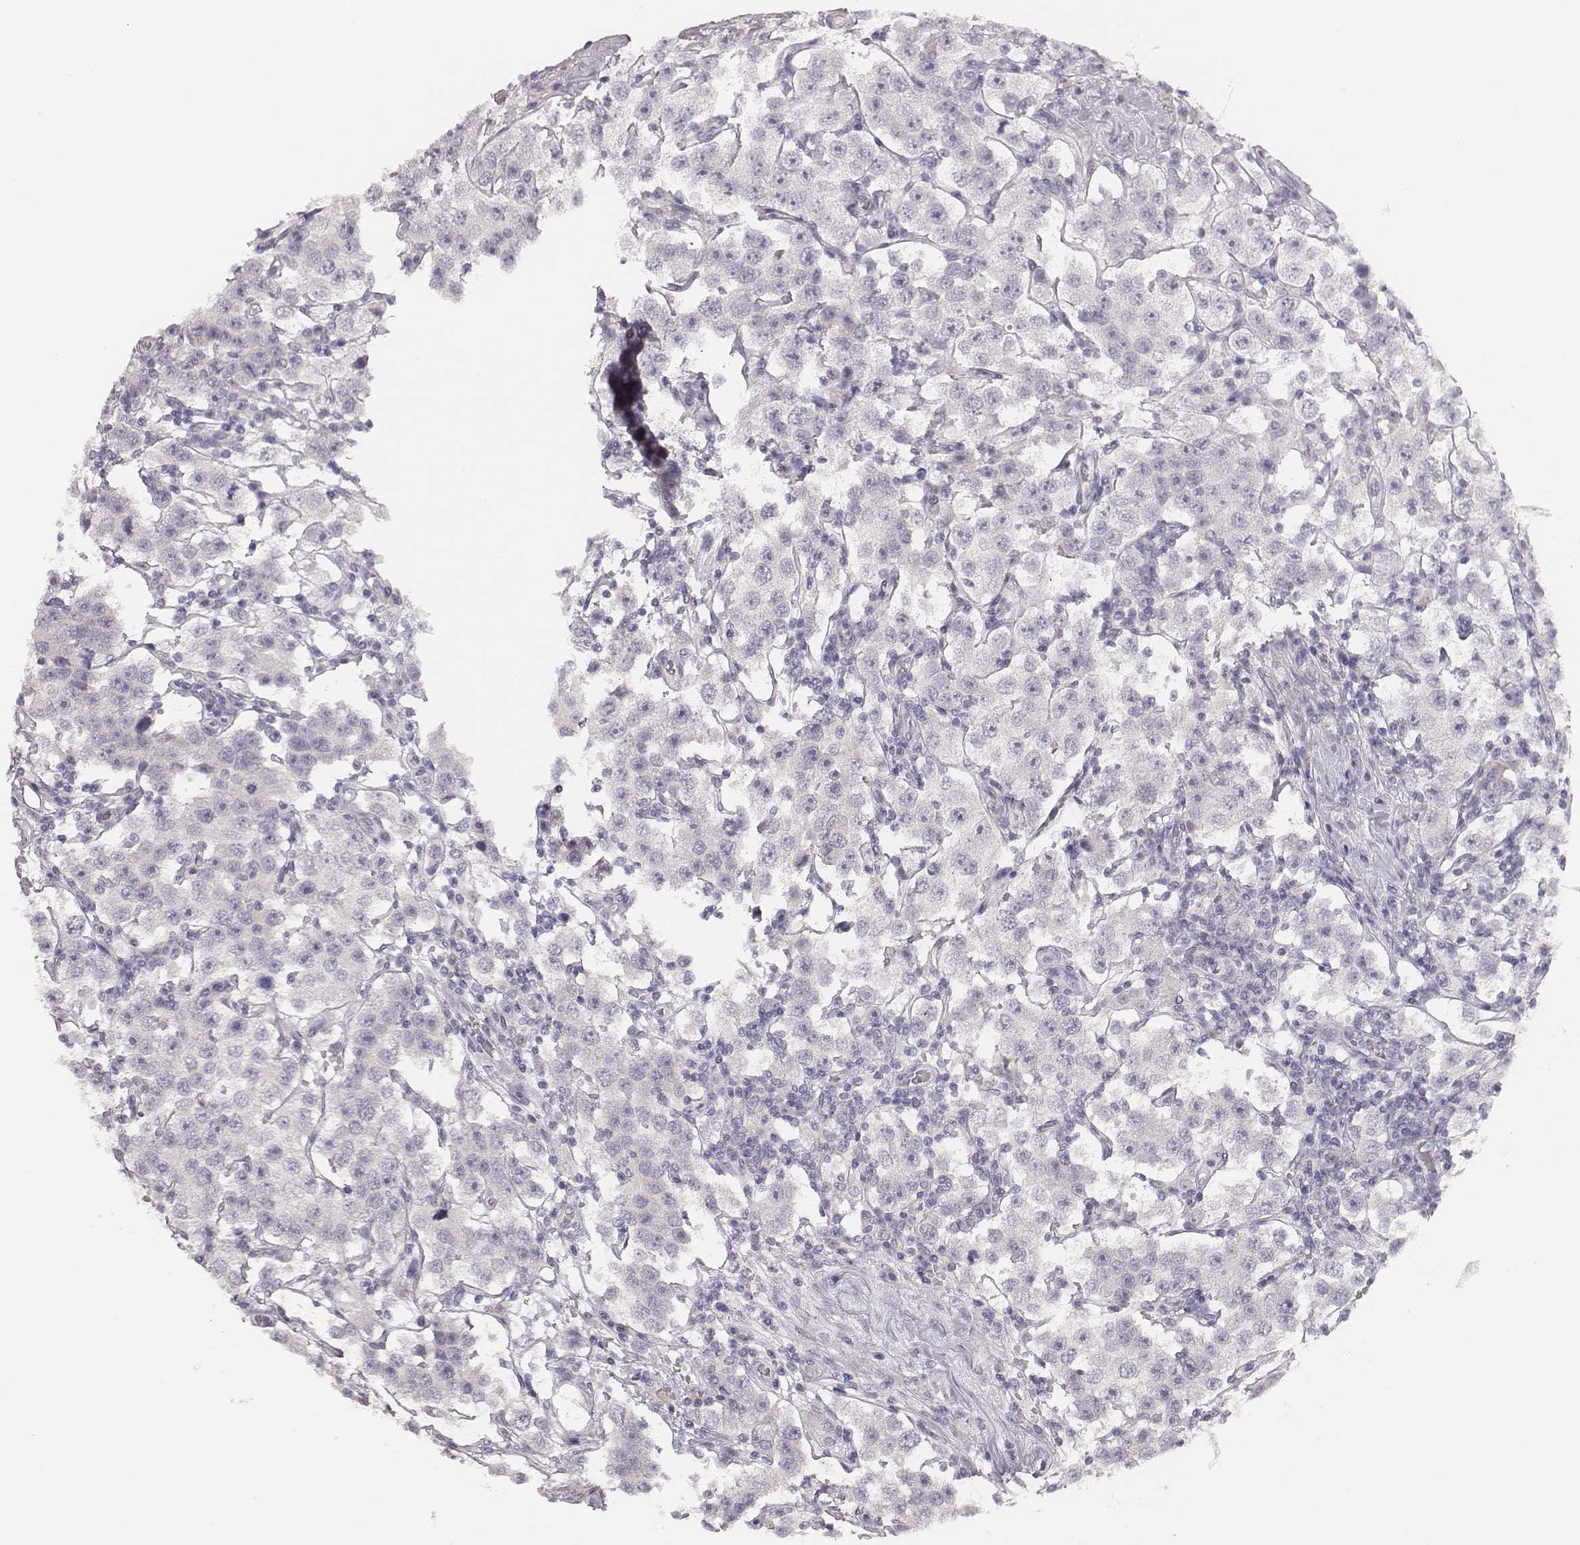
{"staining": {"intensity": "negative", "quantity": "none", "location": "none"}, "tissue": "testis cancer", "cell_type": "Tumor cells", "image_type": "cancer", "snomed": [{"axis": "morphology", "description": "Seminoma, NOS"}, {"axis": "topography", "description": "Testis"}], "caption": "Tumor cells are negative for protein expression in human testis cancer. (DAB immunohistochemistry with hematoxylin counter stain).", "gene": "MYH6", "patient": {"sex": "male", "age": 37}}